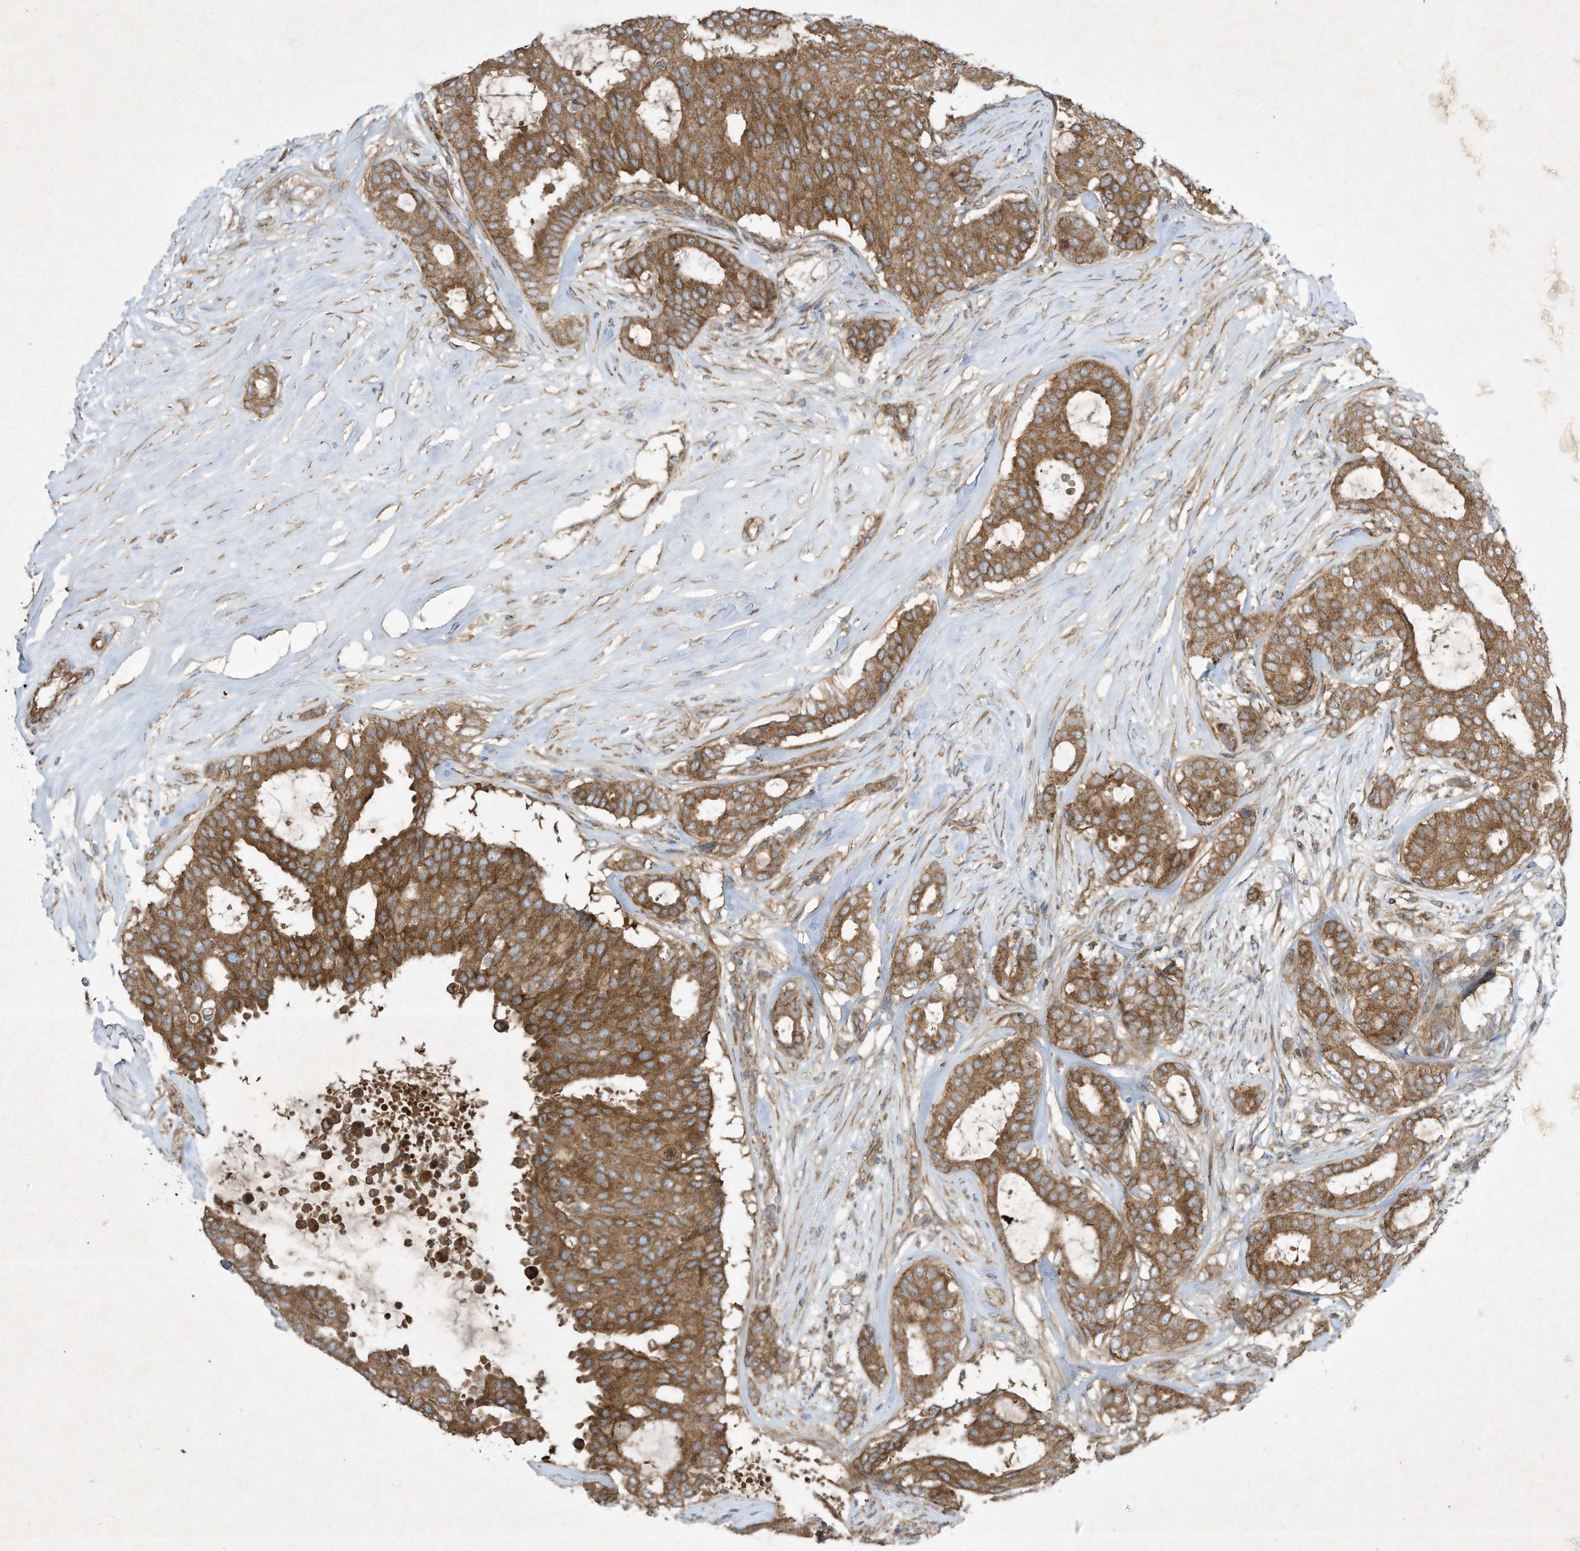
{"staining": {"intensity": "moderate", "quantity": ">75%", "location": "cytoplasmic/membranous"}, "tissue": "breast cancer", "cell_type": "Tumor cells", "image_type": "cancer", "snomed": [{"axis": "morphology", "description": "Duct carcinoma"}, {"axis": "topography", "description": "Breast"}], "caption": "About >75% of tumor cells in human breast cancer demonstrate moderate cytoplasmic/membranous protein staining as visualized by brown immunohistochemical staining.", "gene": "SYNJ2", "patient": {"sex": "female", "age": 75}}